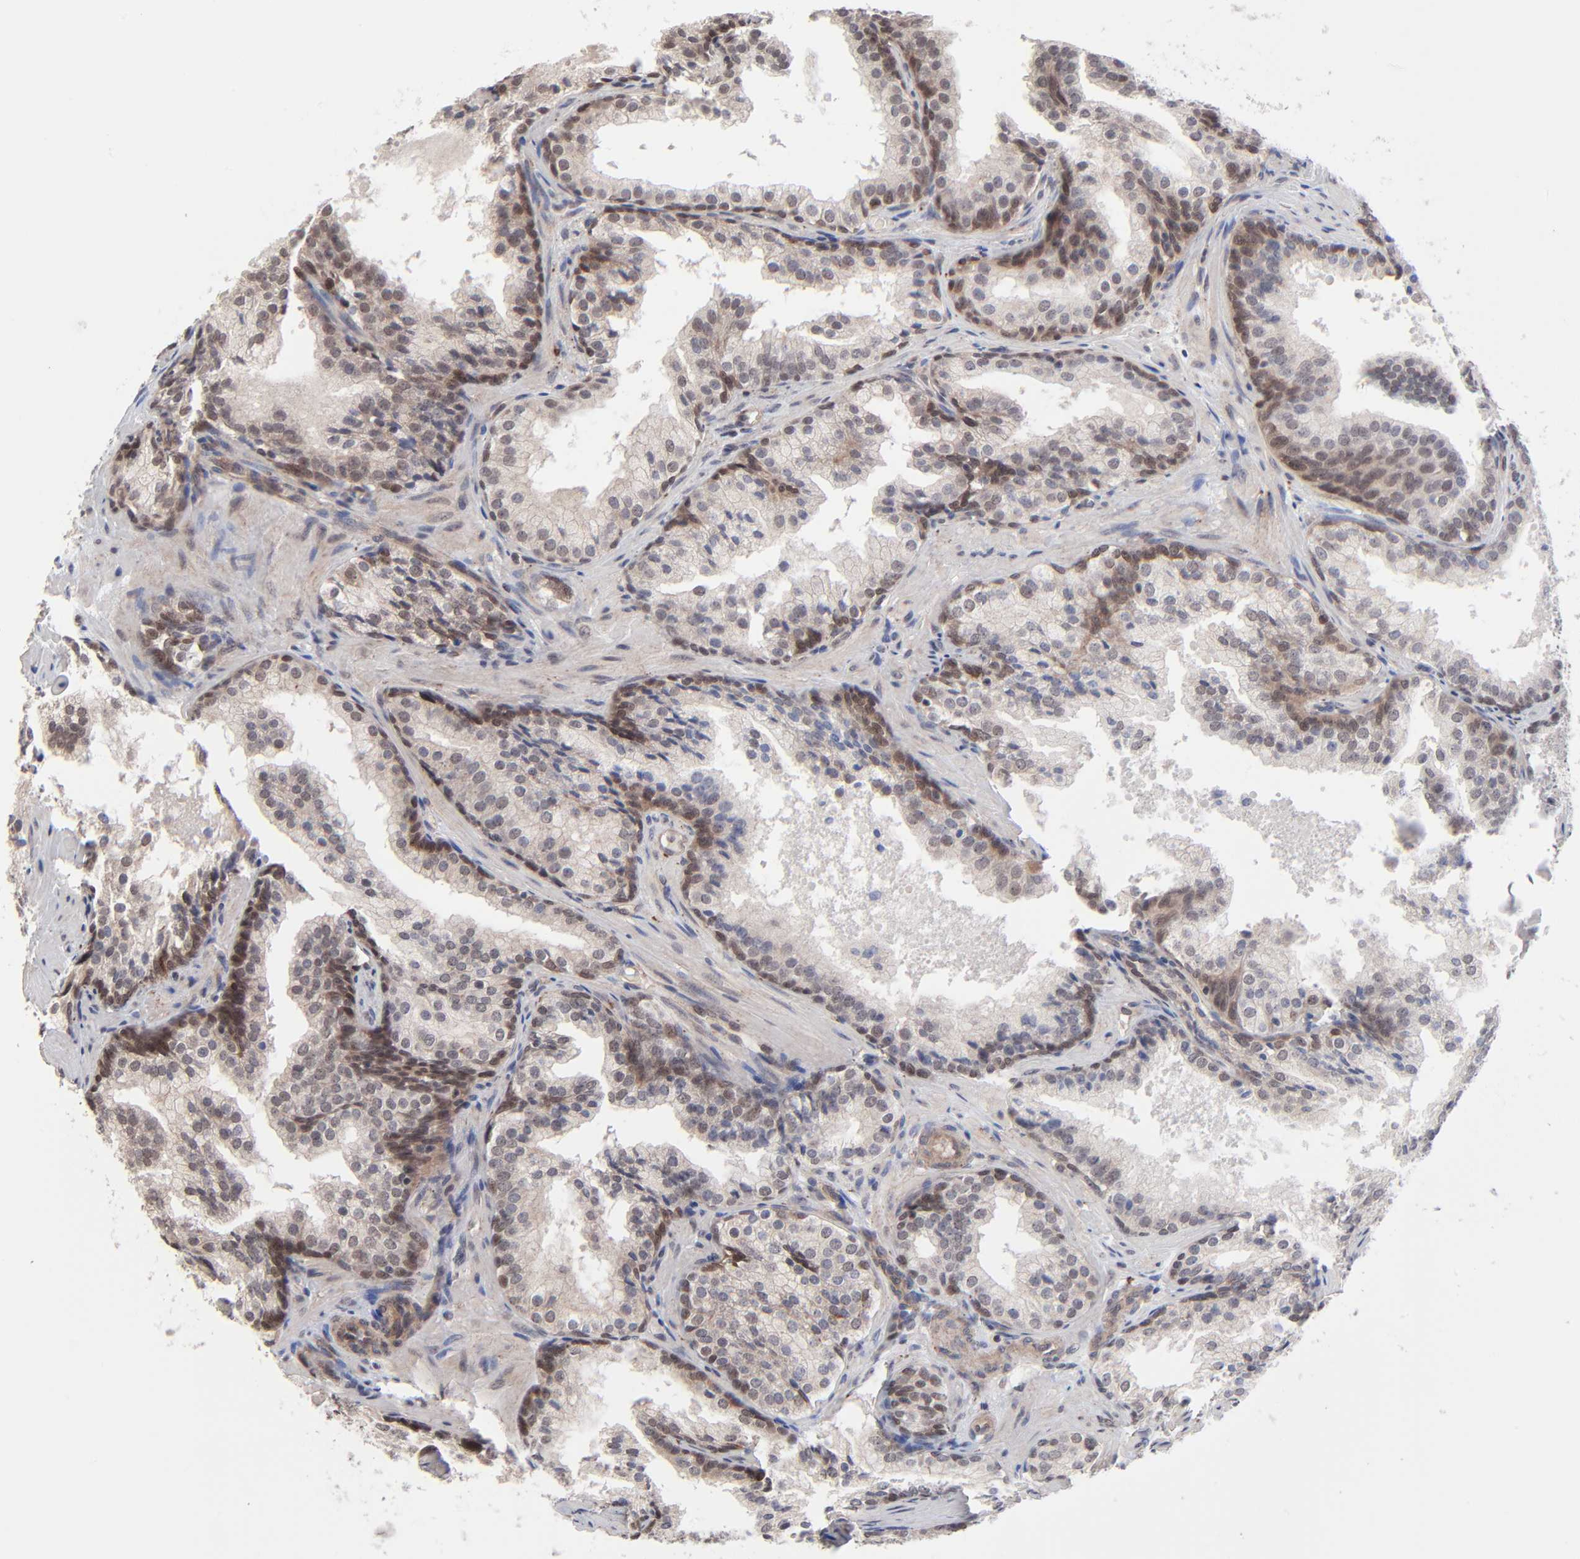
{"staining": {"intensity": "moderate", "quantity": "25%-75%", "location": "cytoplasmic/membranous"}, "tissue": "prostate cancer", "cell_type": "Tumor cells", "image_type": "cancer", "snomed": [{"axis": "morphology", "description": "Adenocarcinoma, Low grade"}, {"axis": "topography", "description": "Prostate"}], "caption": "High-magnification brightfield microscopy of prostate adenocarcinoma (low-grade) stained with DAB (3,3'-diaminobenzidine) (brown) and counterstained with hematoxylin (blue). tumor cells exhibit moderate cytoplasmic/membranous expression is seen in about25%-75% of cells.", "gene": "ZNF419", "patient": {"sex": "male", "age": 69}}